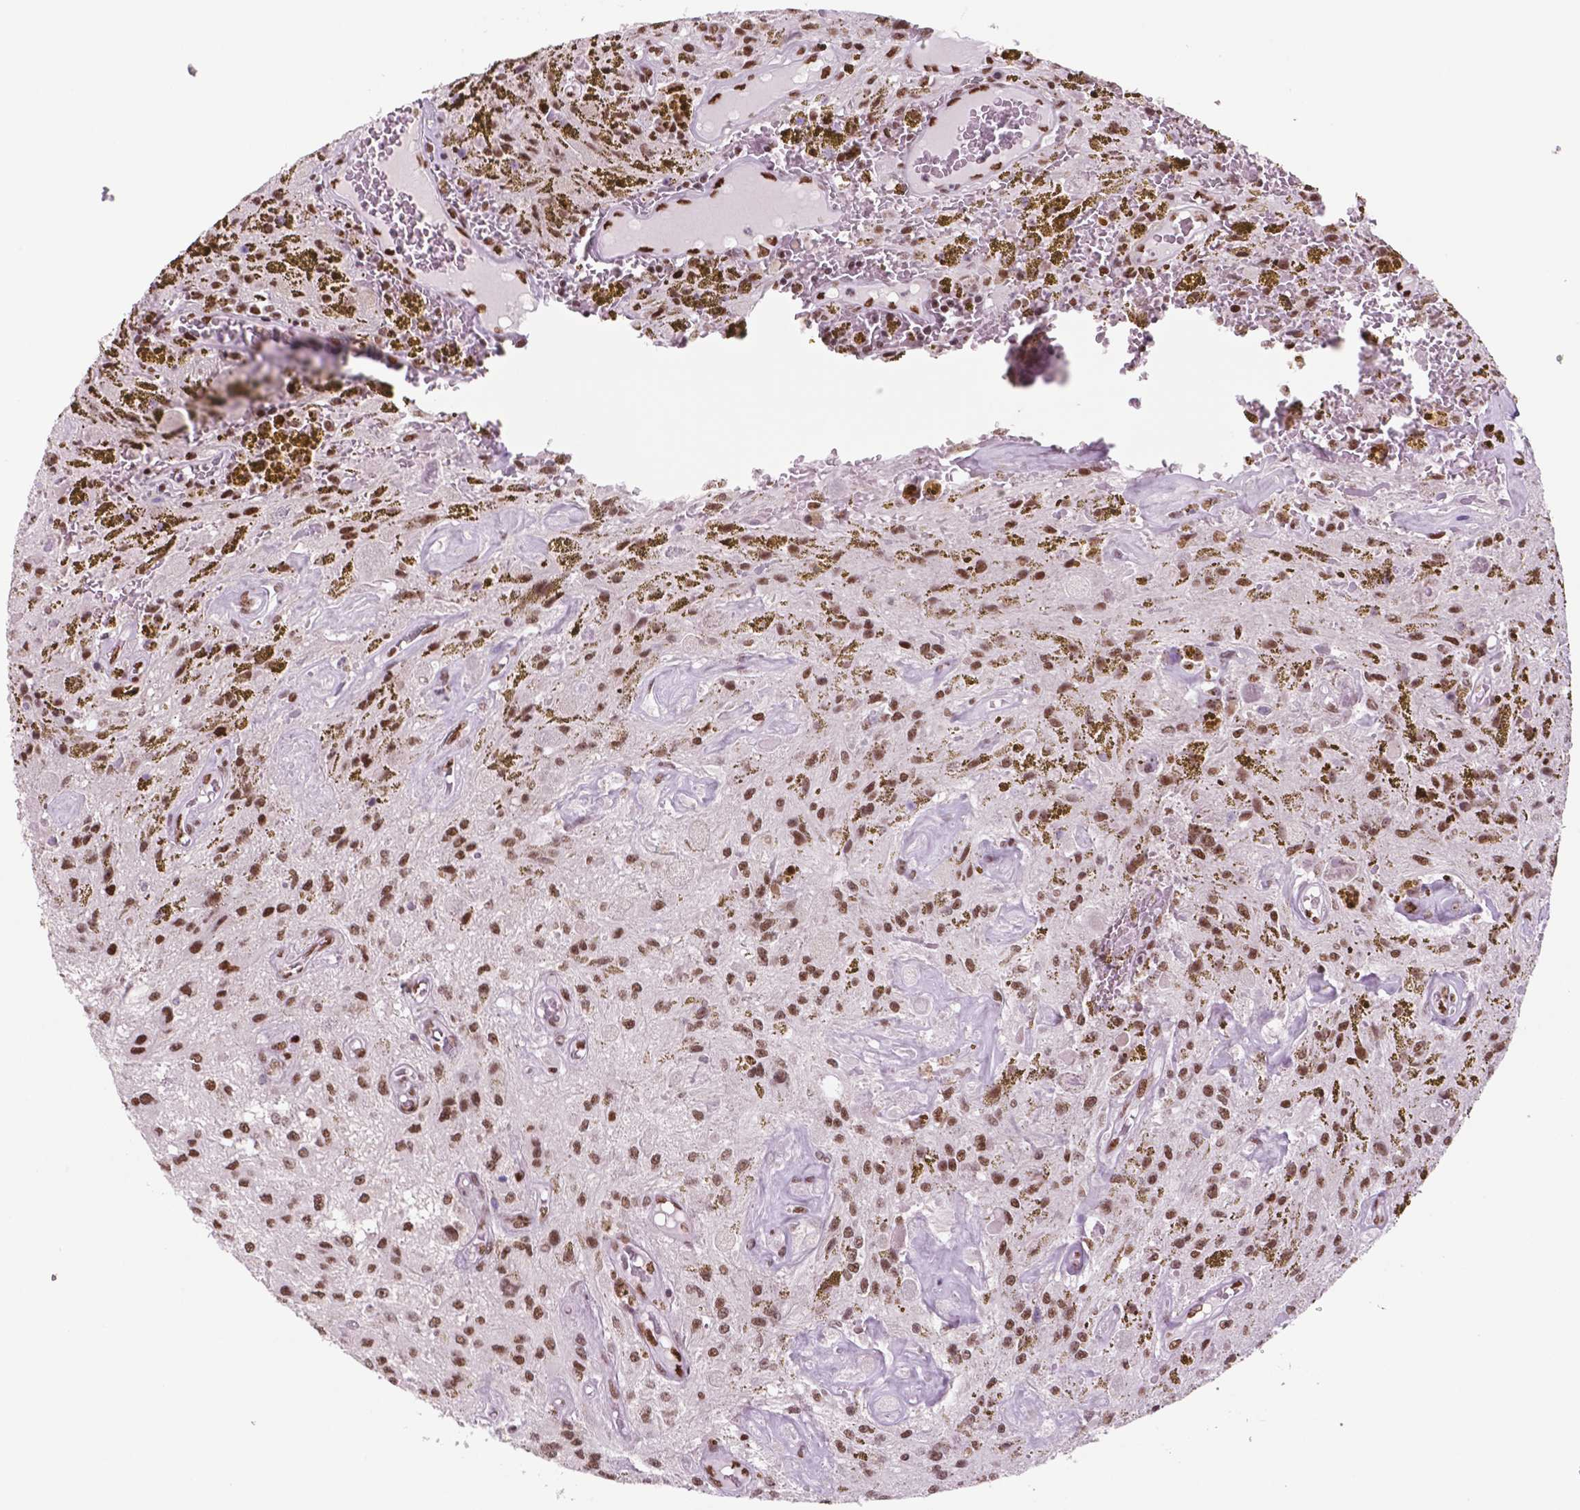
{"staining": {"intensity": "strong", "quantity": ">75%", "location": "nuclear"}, "tissue": "glioma", "cell_type": "Tumor cells", "image_type": "cancer", "snomed": [{"axis": "morphology", "description": "Glioma, malignant, Low grade"}, {"axis": "topography", "description": "Cerebellum"}], "caption": "Protein staining shows strong nuclear positivity in approximately >75% of tumor cells in glioma.", "gene": "MSH6", "patient": {"sex": "female", "age": 14}}